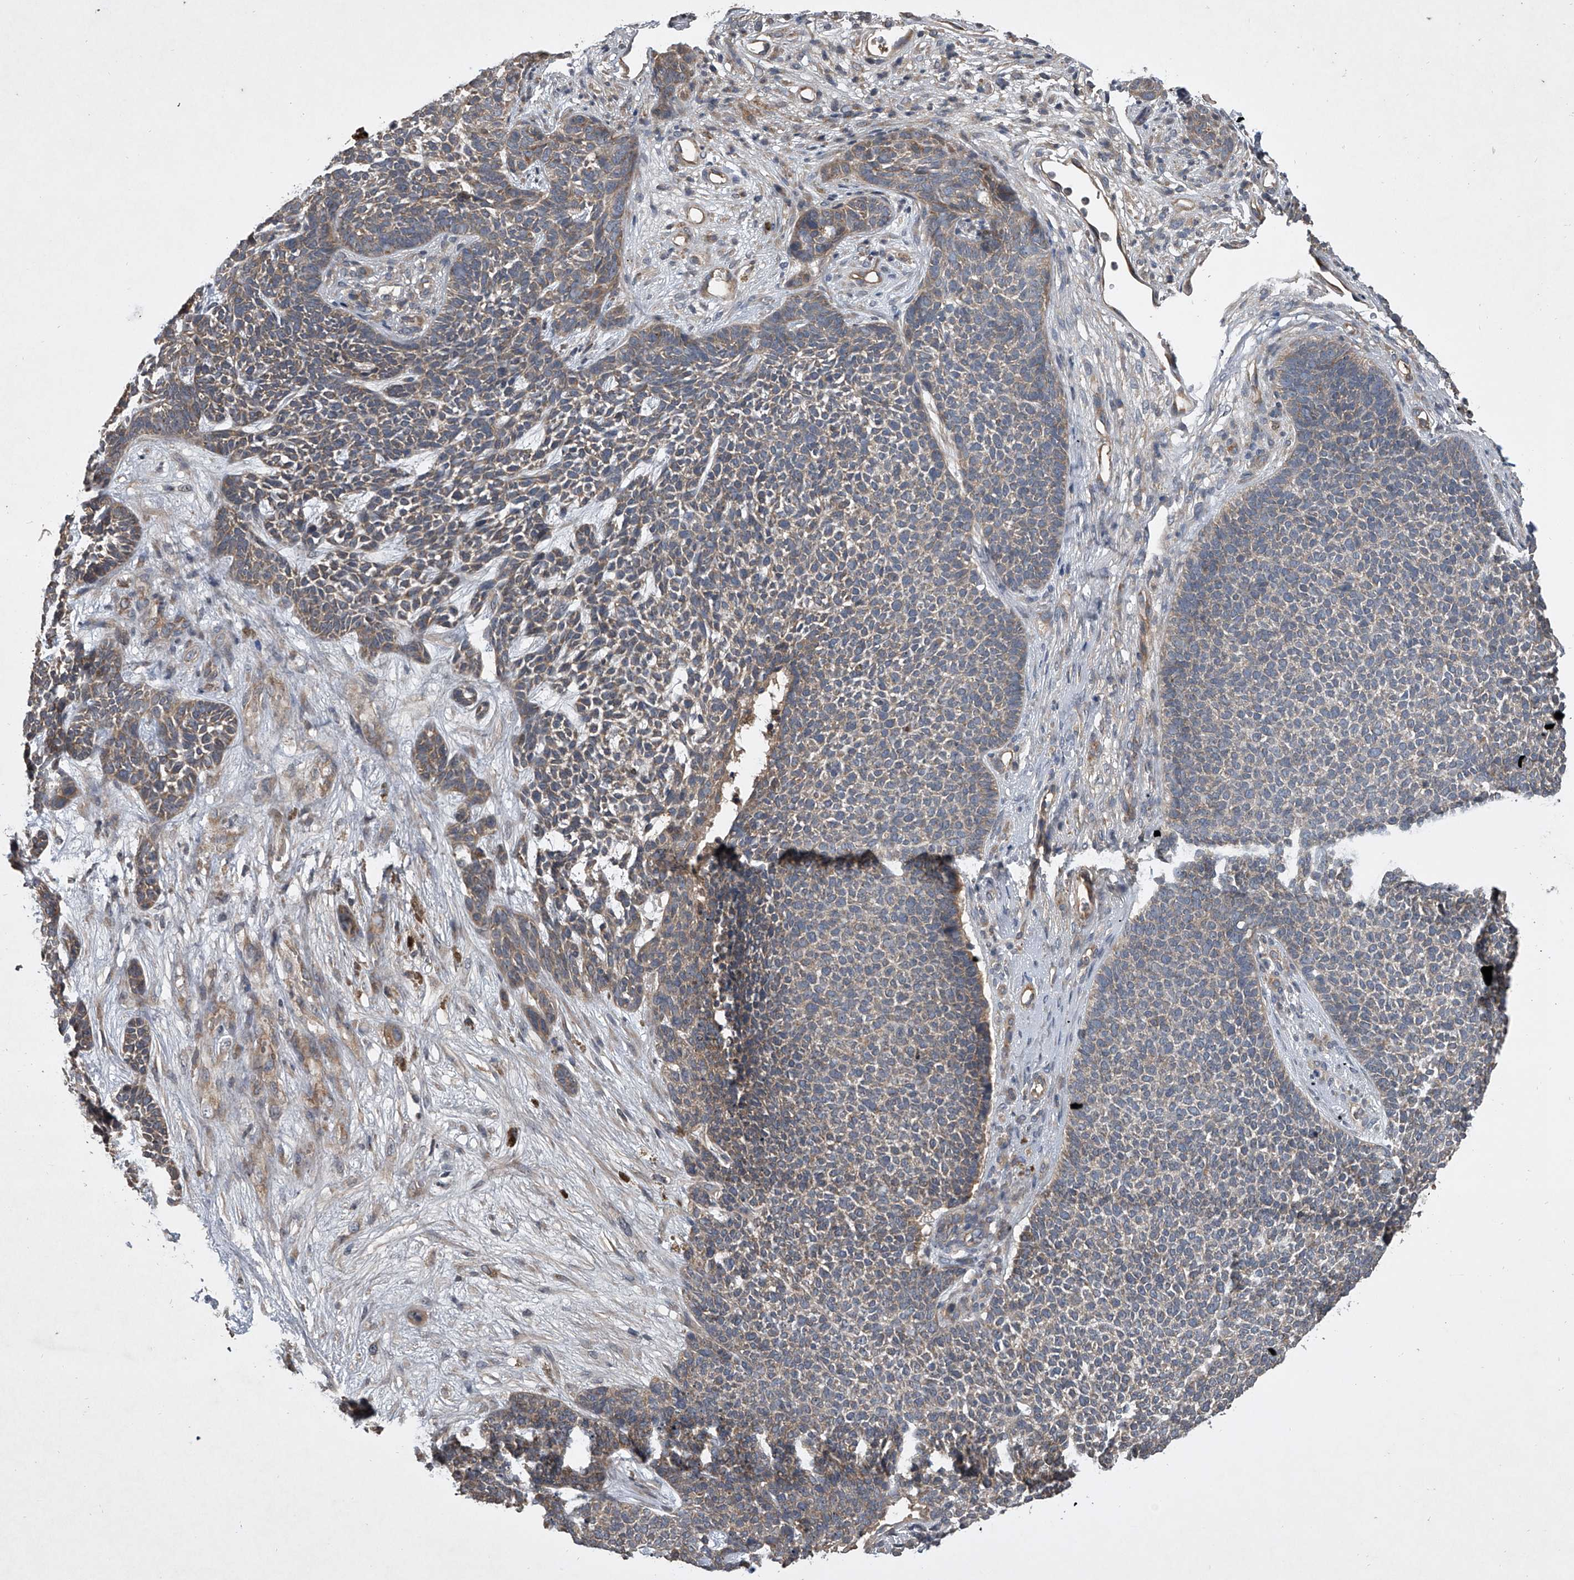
{"staining": {"intensity": "moderate", "quantity": "25%-75%", "location": "cytoplasmic/membranous"}, "tissue": "skin cancer", "cell_type": "Tumor cells", "image_type": "cancer", "snomed": [{"axis": "morphology", "description": "Basal cell carcinoma"}, {"axis": "topography", "description": "Skin"}], "caption": "Skin basal cell carcinoma was stained to show a protein in brown. There is medium levels of moderate cytoplasmic/membranous positivity in about 25%-75% of tumor cells.", "gene": "NFS1", "patient": {"sex": "female", "age": 84}}